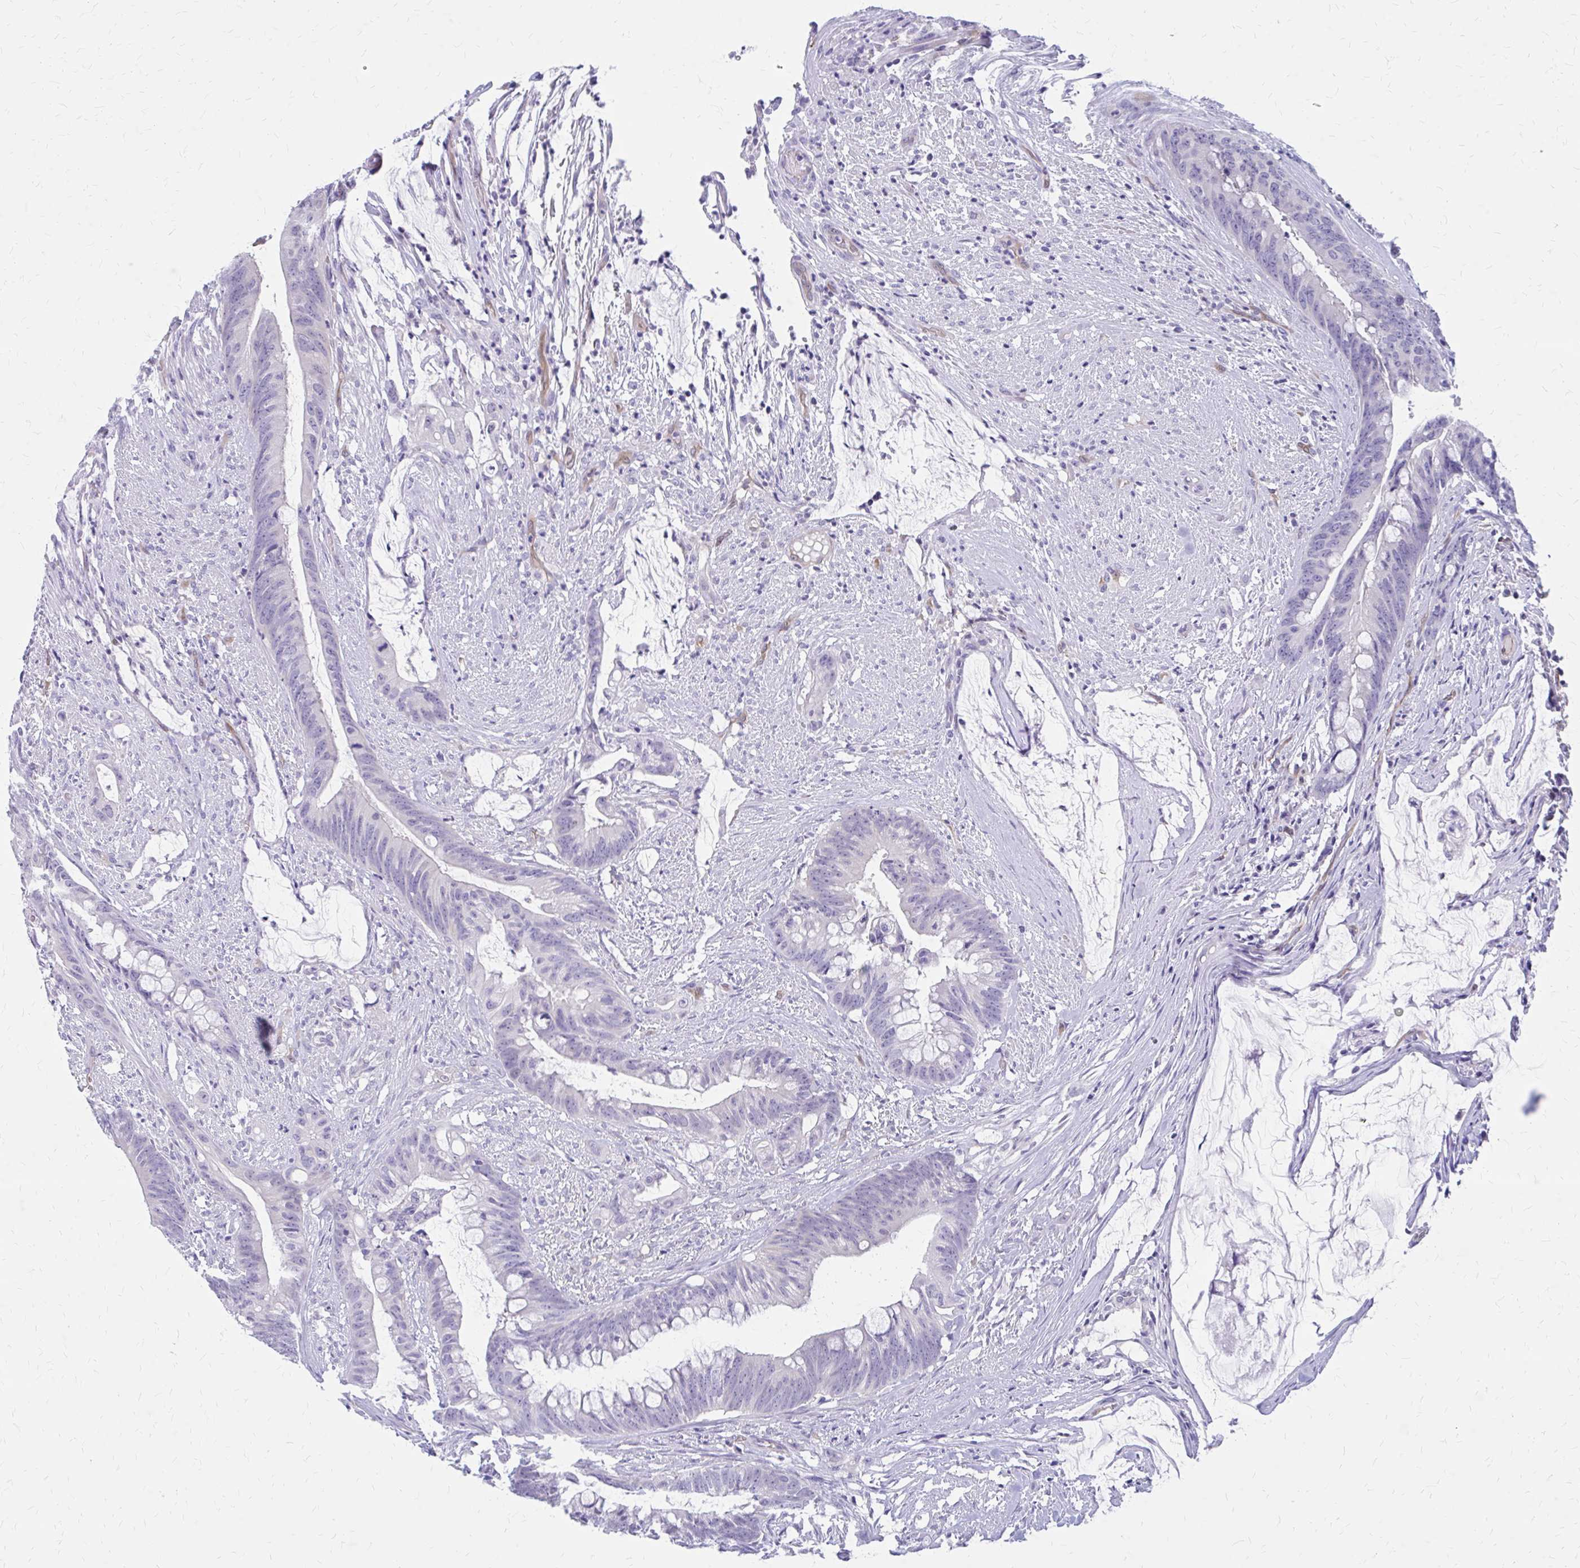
{"staining": {"intensity": "negative", "quantity": "none", "location": "none"}, "tissue": "colorectal cancer", "cell_type": "Tumor cells", "image_type": "cancer", "snomed": [{"axis": "morphology", "description": "Adenocarcinoma, NOS"}, {"axis": "topography", "description": "Colon"}], "caption": "A histopathology image of colorectal cancer (adenocarcinoma) stained for a protein reveals no brown staining in tumor cells.", "gene": "CLIC2", "patient": {"sex": "male", "age": 62}}